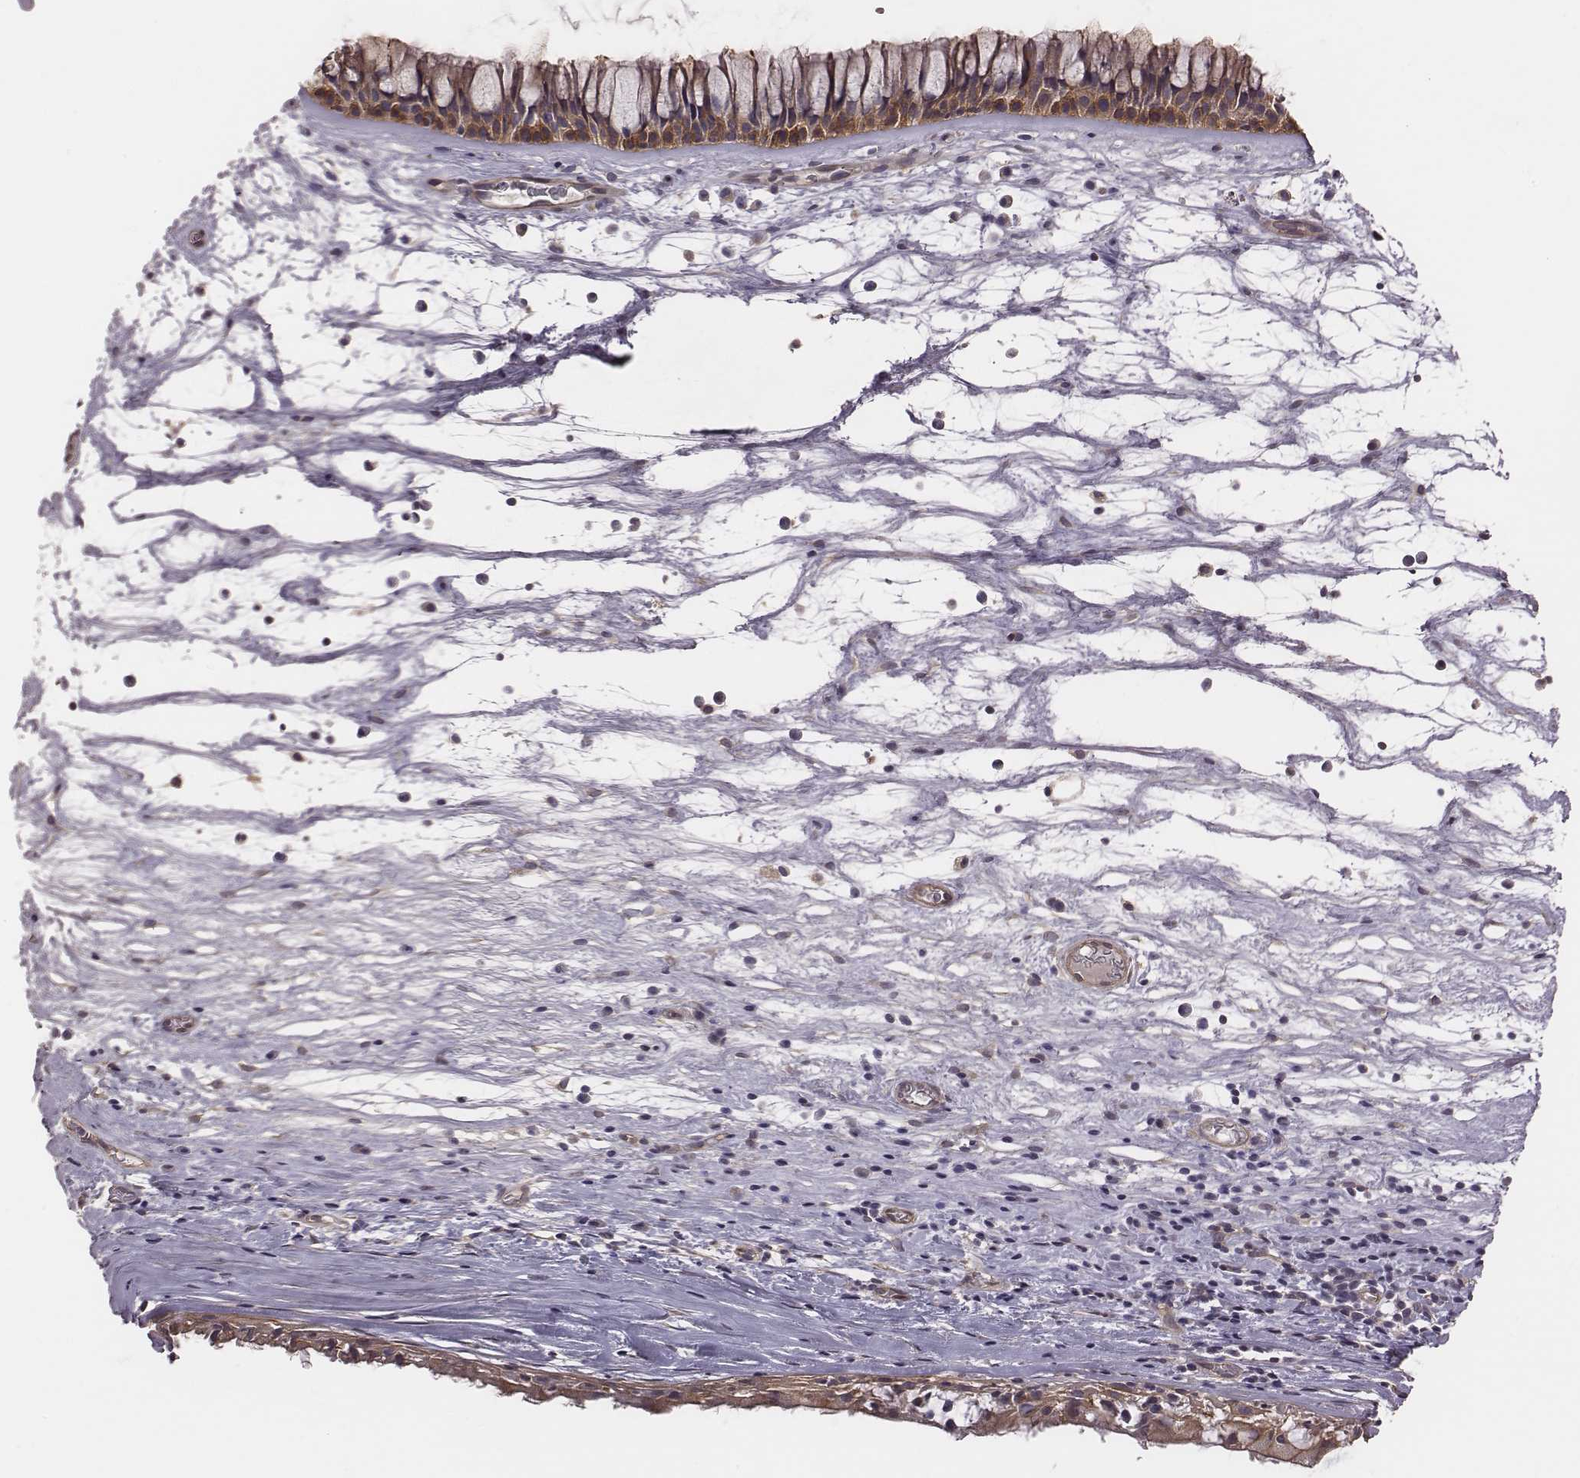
{"staining": {"intensity": "moderate", "quantity": ">75%", "location": "cytoplasmic/membranous"}, "tissue": "nasopharynx", "cell_type": "Respiratory epithelial cells", "image_type": "normal", "snomed": [{"axis": "morphology", "description": "Normal tissue, NOS"}, {"axis": "topography", "description": "Nasopharynx"}], "caption": "DAB immunohistochemical staining of normal human nasopharynx demonstrates moderate cytoplasmic/membranous protein positivity in approximately >75% of respiratory epithelial cells.", "gene": "SCARF1", "patient": {"sex": "male", "age": 74}}